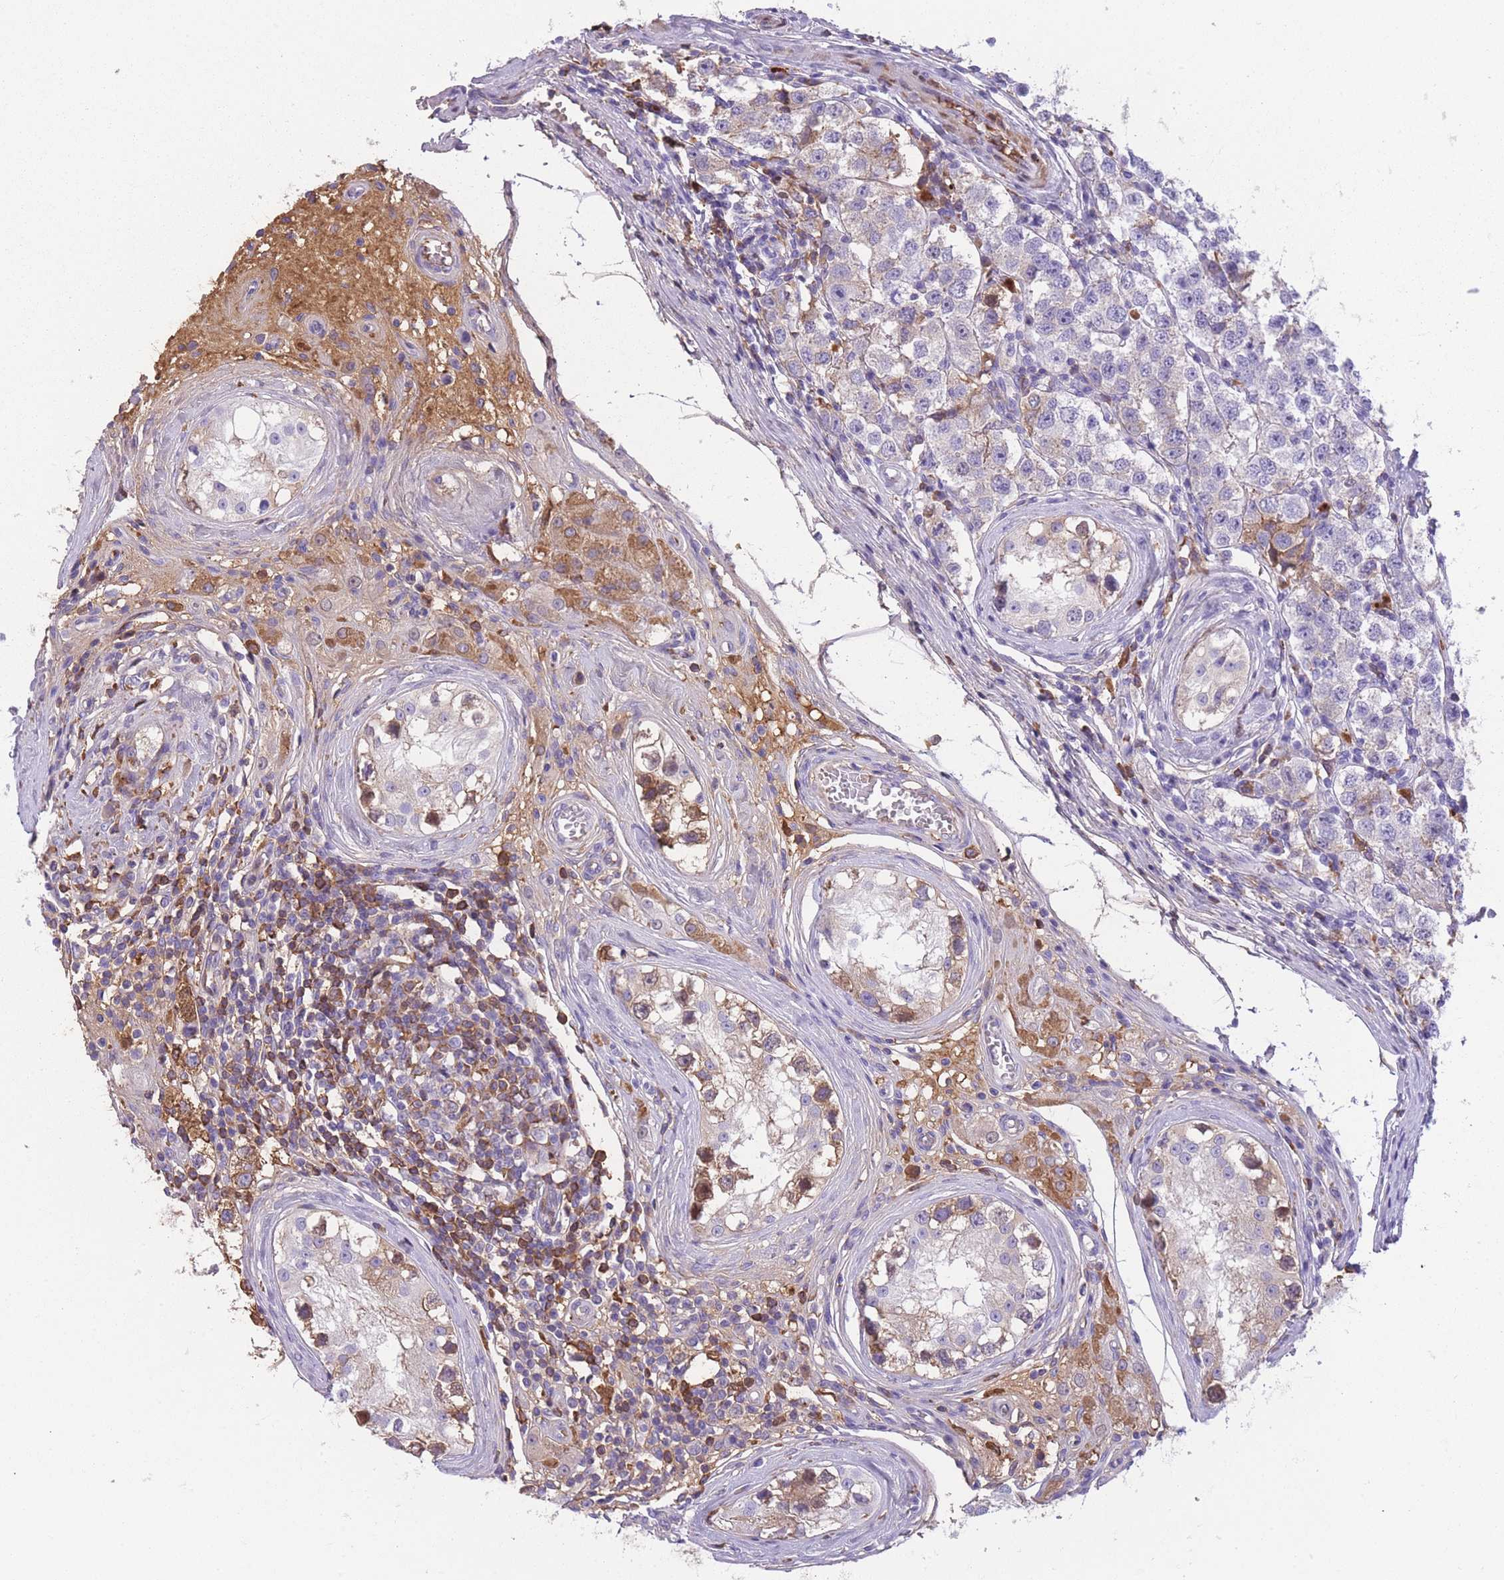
{"staining": {"intensity": "weak", "quantity": "<25%", "location": "cytoplasmic/membranous"}, "tissue": "testis cancer", "cell_type": "Tumor cells", "image_type": "cancer", "snomed": [{"axis": "morphology", "description": "Seminoma, NOS"}, {"axis": "topography", "description": "Testis"}], "caption": "This is a histopathology image of IHC staining of testis cancer, which shows no staining in tumor cells. Nuclei are stained in blue.", "gene": "GNAT1", "patient": {"sex": "male", "age": 34}}